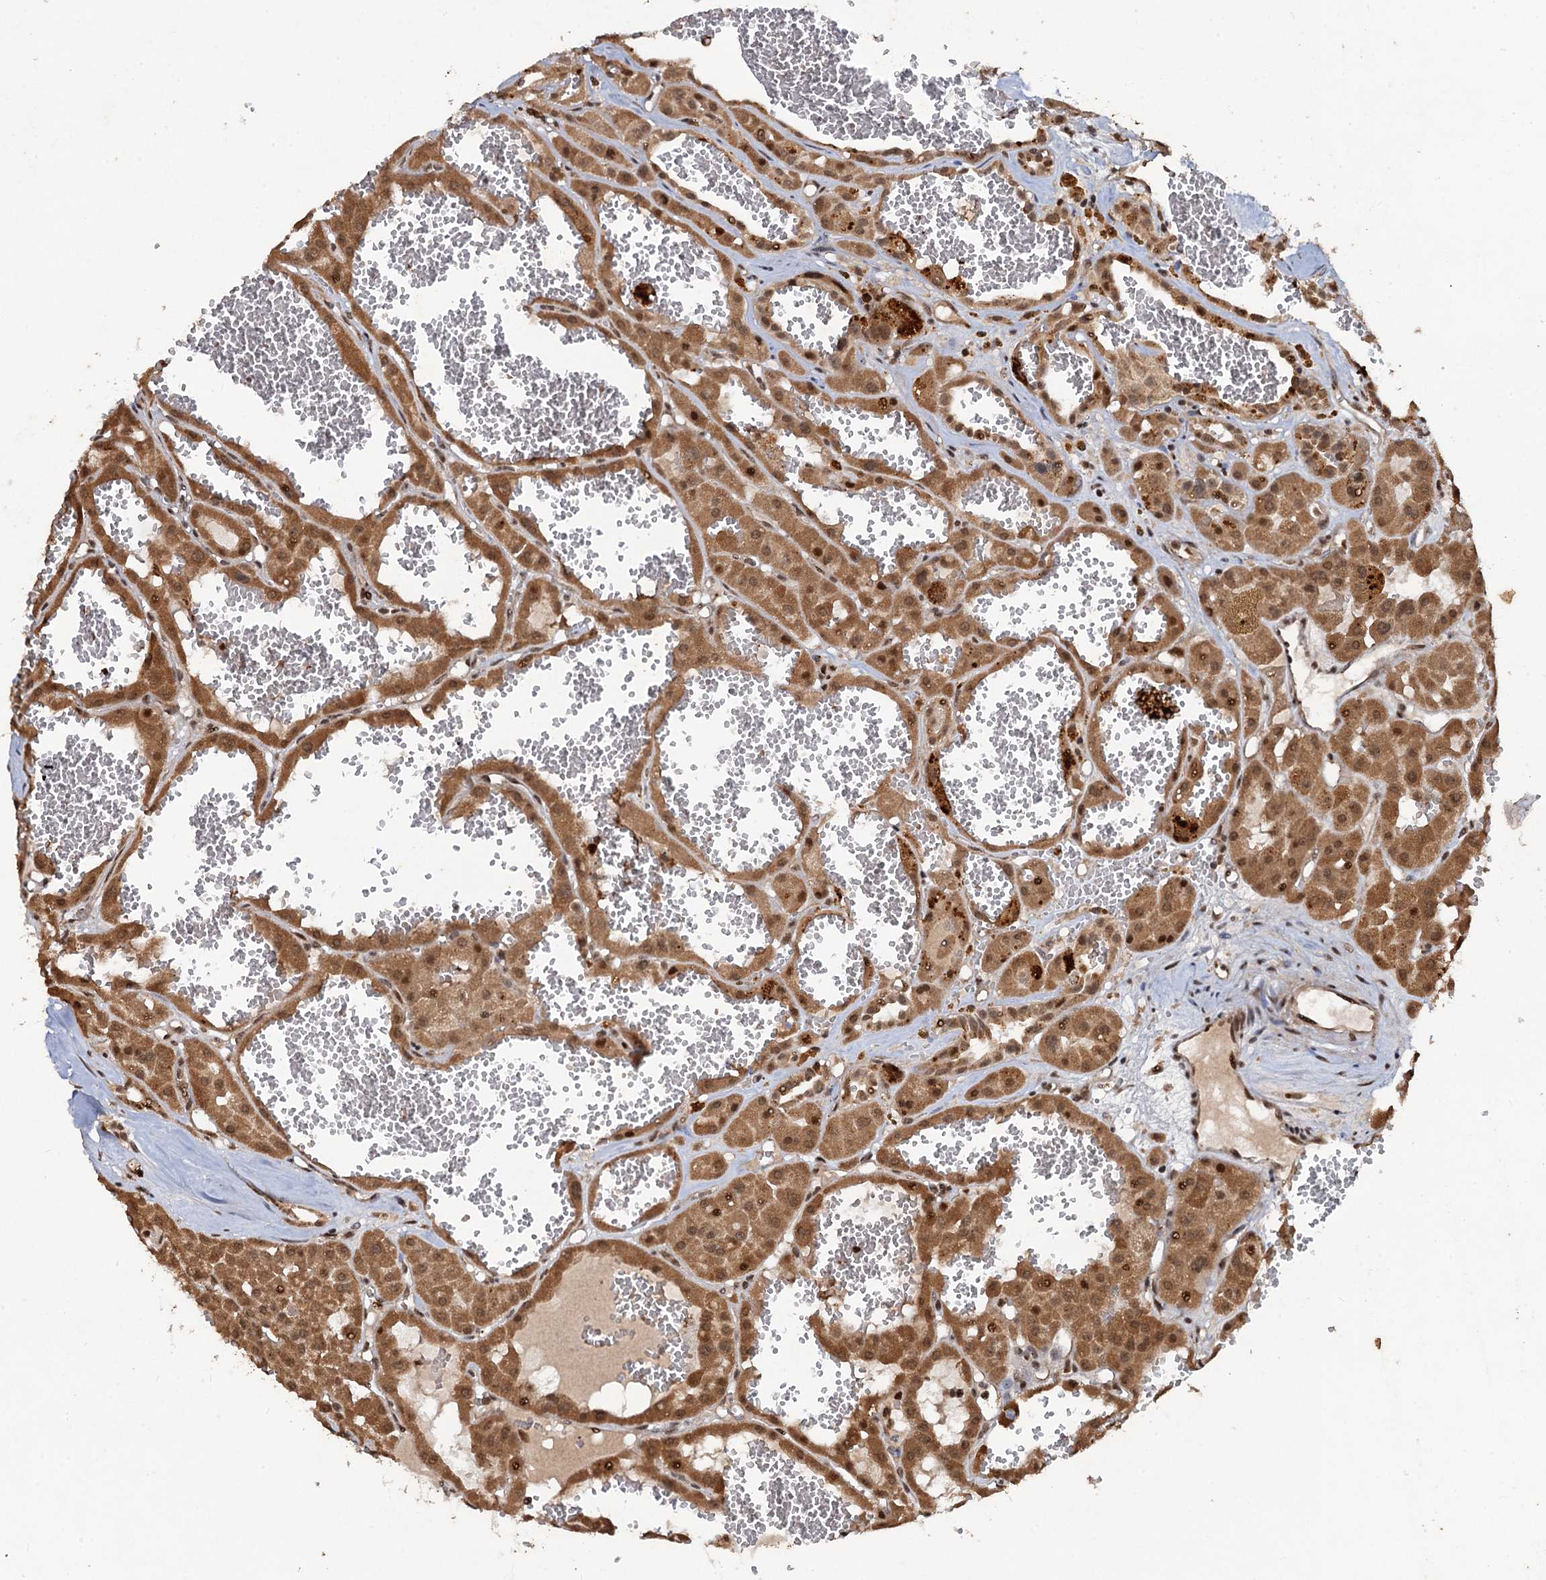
{"staining": {"intensity": "moderate", "quantity": ">75%", "location": "cytoplasmic/membranous,nuclear"}, "tissue": "renal cancer", "cell_type": "Tumor cells", "image_type": "cancer", "snomed": [{"axis": "morphology", "description": "Carcinoma, NOS"}, {"axis": "topography", "description": "Kidney"}], "caption": "A photomicrograph showing moderate cytoplasmic/membranous and nuclear positivity in about >75% of tumor cells in renal carcinoma, as visualized by brown immunohistochemical staining.", "gene": "REP15", "patient": {"sex": "female", "age": 75}}